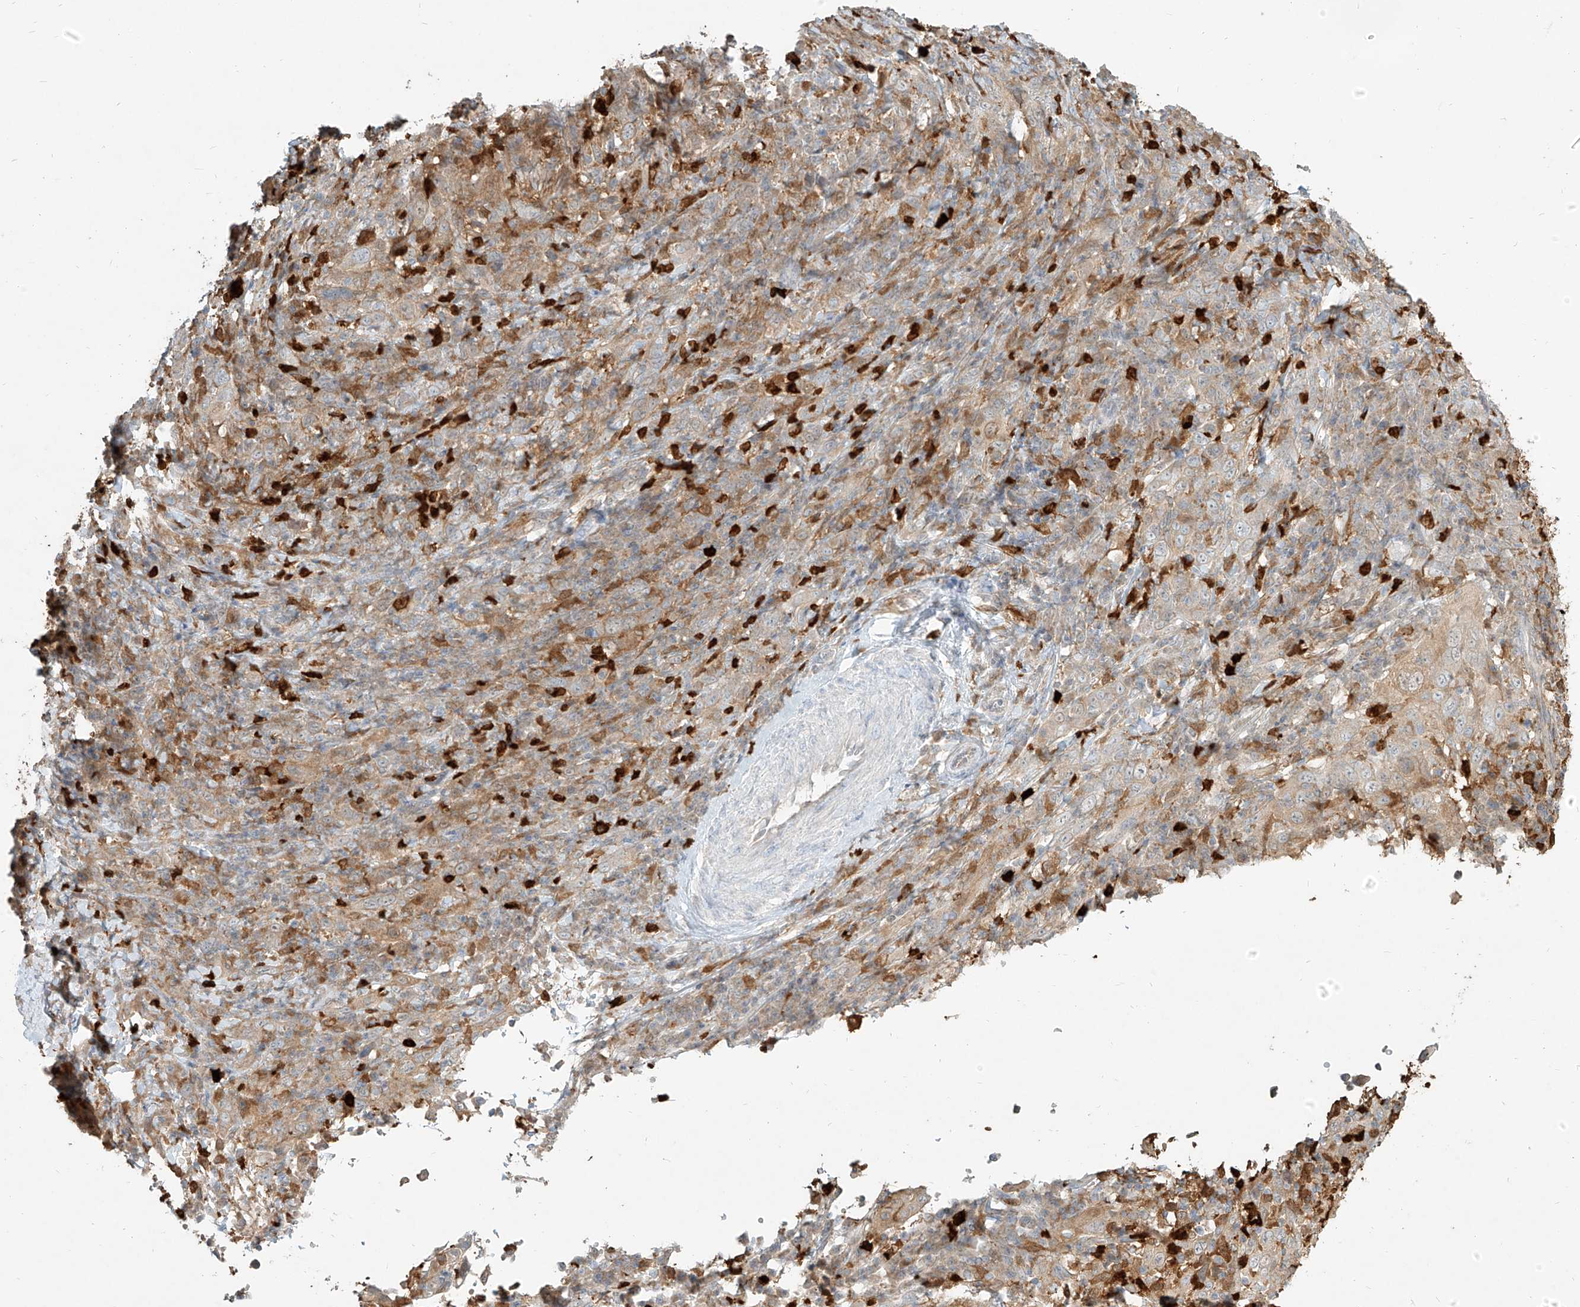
{"staining": {"intensity": "weak", "quantity": "<25%", "location": "cytoplasmic/membranous"}, "tissue": "cervical cancer", "cell_type": "Tumor cells", "image_type": "cancer", "snomed": [{"axis": "morphology", "description": "Squamous cell carcinoma, NOS"}, {"axis": "topography", "description": "Cervix"}], "caption": "Immunohistochemistry histopathology image of neoplastic tissue: human squamous cell carcinoma (cervical) stained with DAB (3,3'-diaminobenzidine) shows no significant protein positivity in tumor cells.", "gene": "PGD", "patient": {"sex": "female", "age": 46}}